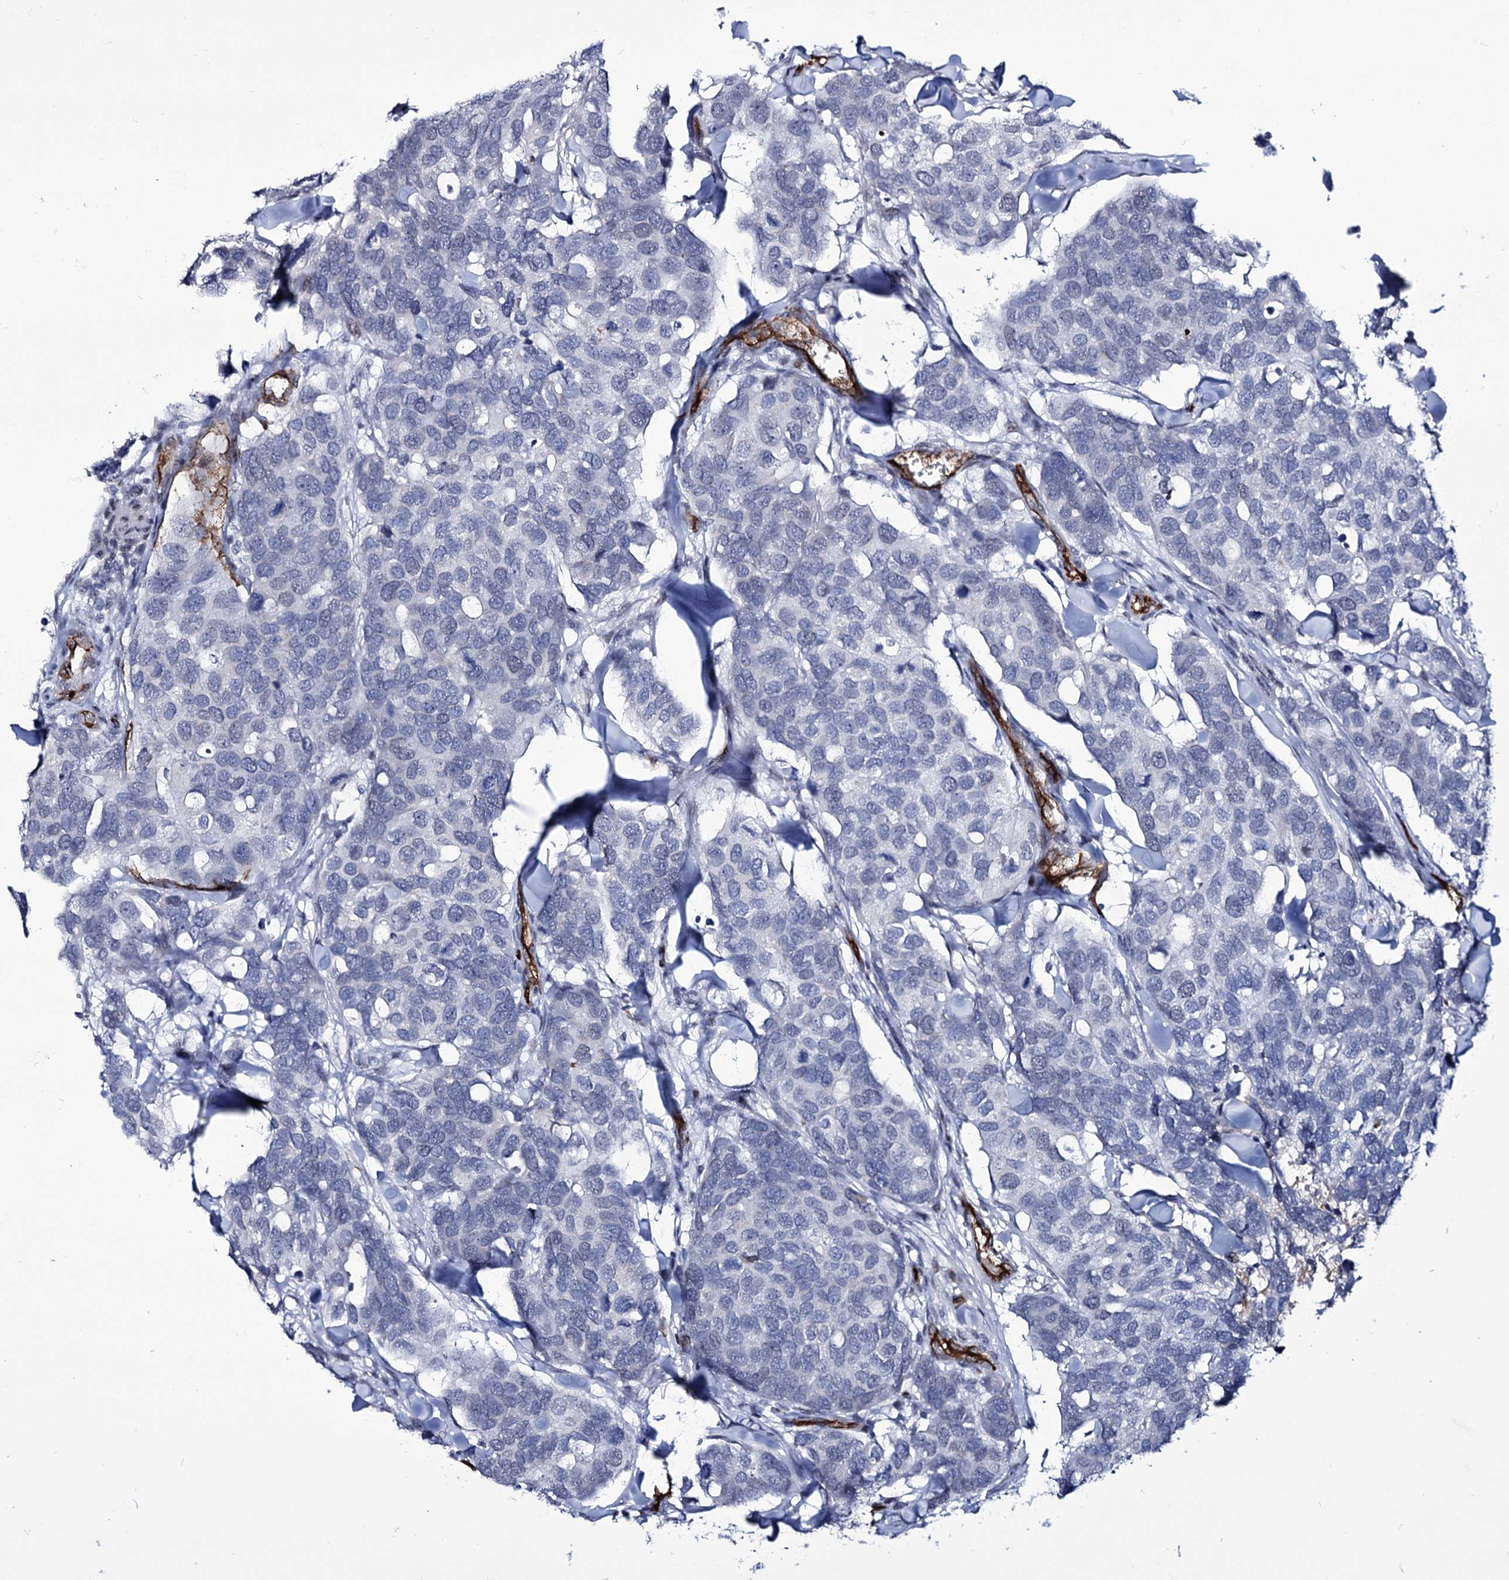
{"staining": {"intensity": "negative", "quantity": "none", "location": "none"}, "tissue": "breast cancer", "cell_type": "Tumor cells", "image_type": "cancer", "snomed": [{"axis": "morphology", "description": "Duct carcinoma"}, {"axis": "topography", "description": "Breast"}], "caption": "Immunohistochemistry photomicrograph of breast intraductal carcinoma stained for a protein (brown), which exhibits no staining in tumor cells.", "gene": "ZC3H12C", "patient": {"sex": "female", "age": 83}}